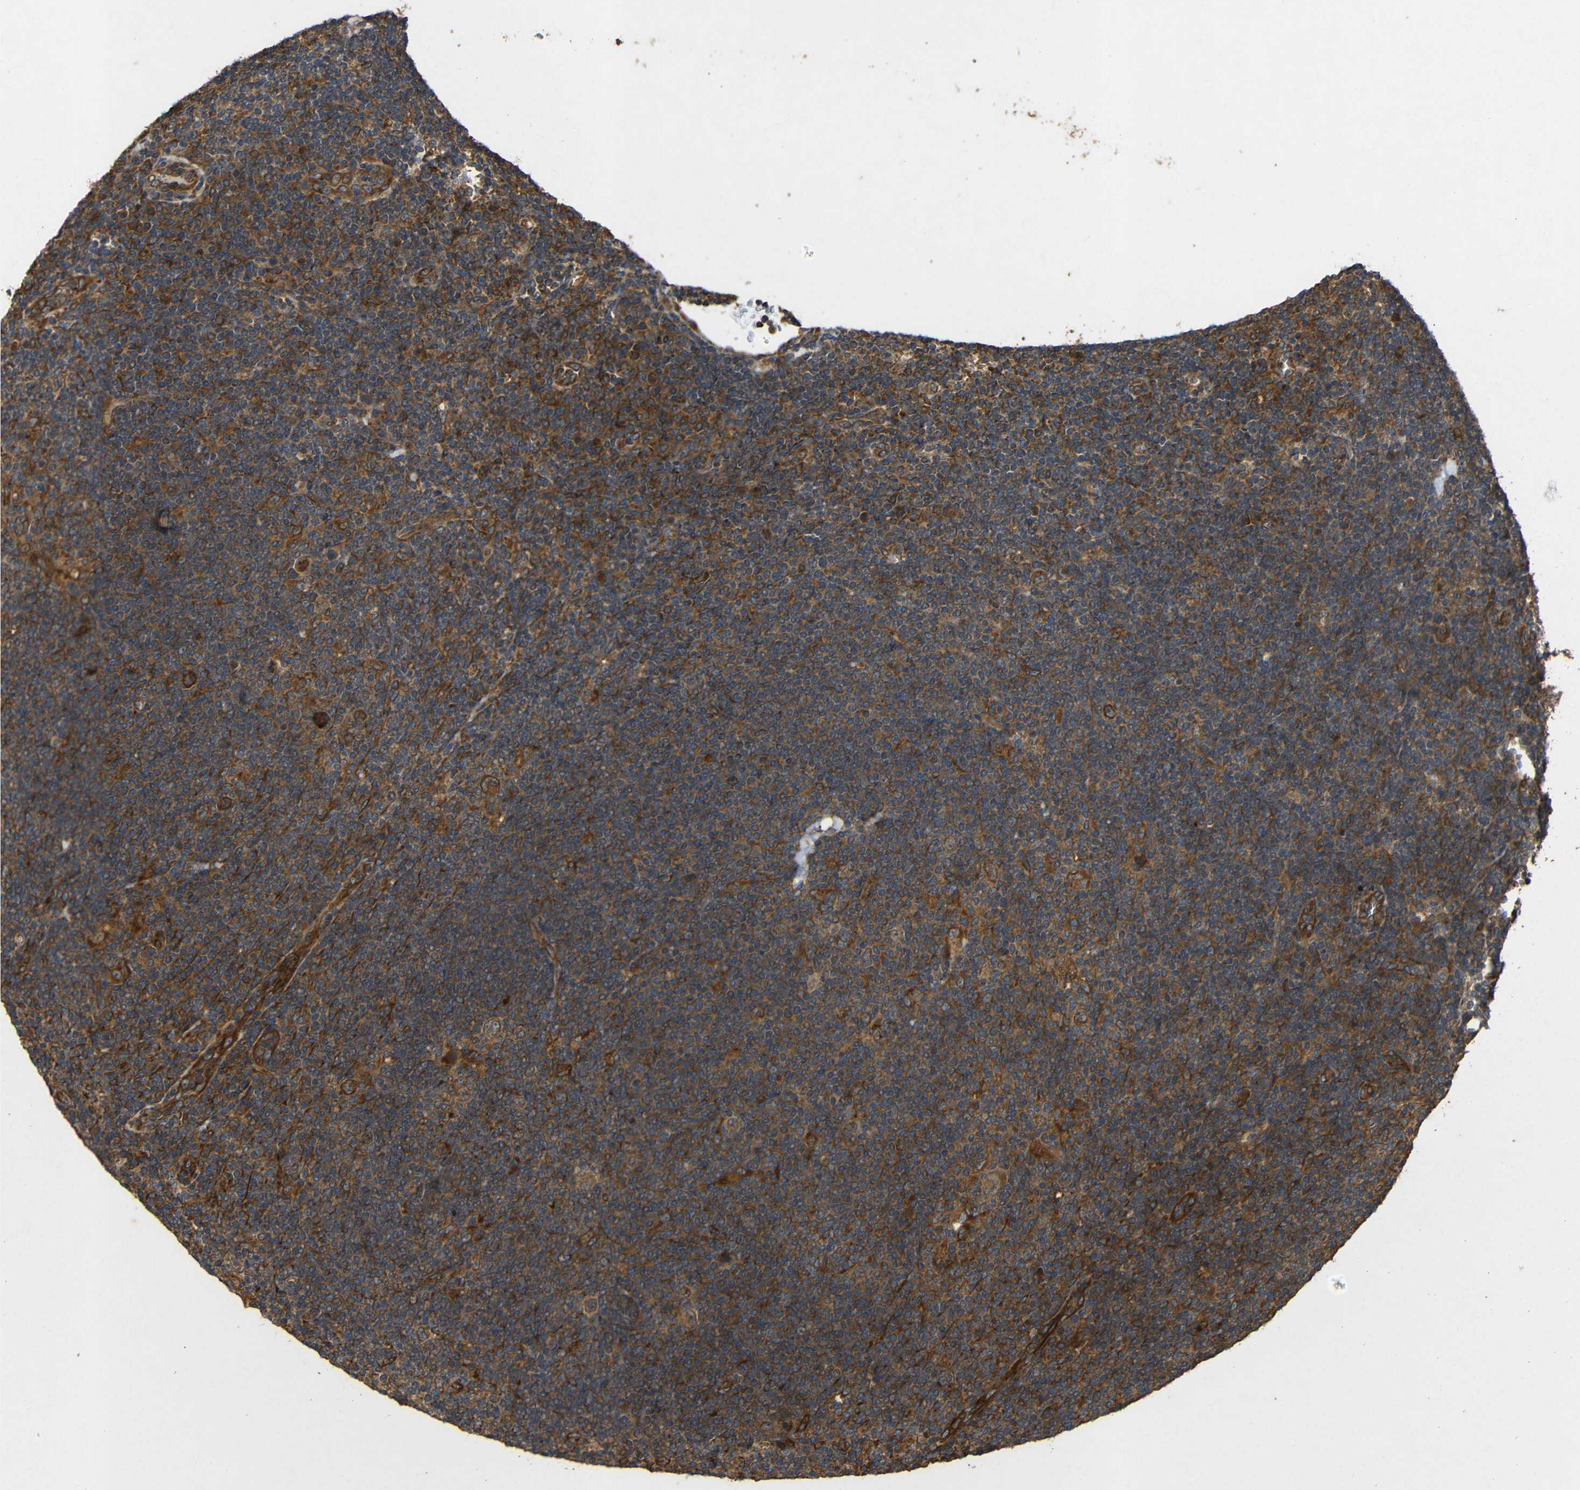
{"staining": {"intensity": "strong", "quantity": ">75%", "location": "cytoplasmic/membranous"}, "tissue": "lymphoma", "cell_type": "Tumor cells", "image_type": "cancer", "snomed": [{"axis": "morphology", "description": "Hodgkin's disease, NOS"}, {"axis": "topography", "description": "Lymph node"}], "caption": "This micrograph reveals IHC staining of lymphoma, with high strong cytoplasmic/membranous expression in approximately >75% of tumor cells.", "gene": "EIF2S1", "patient": {"sex": "female", "age": 57}}